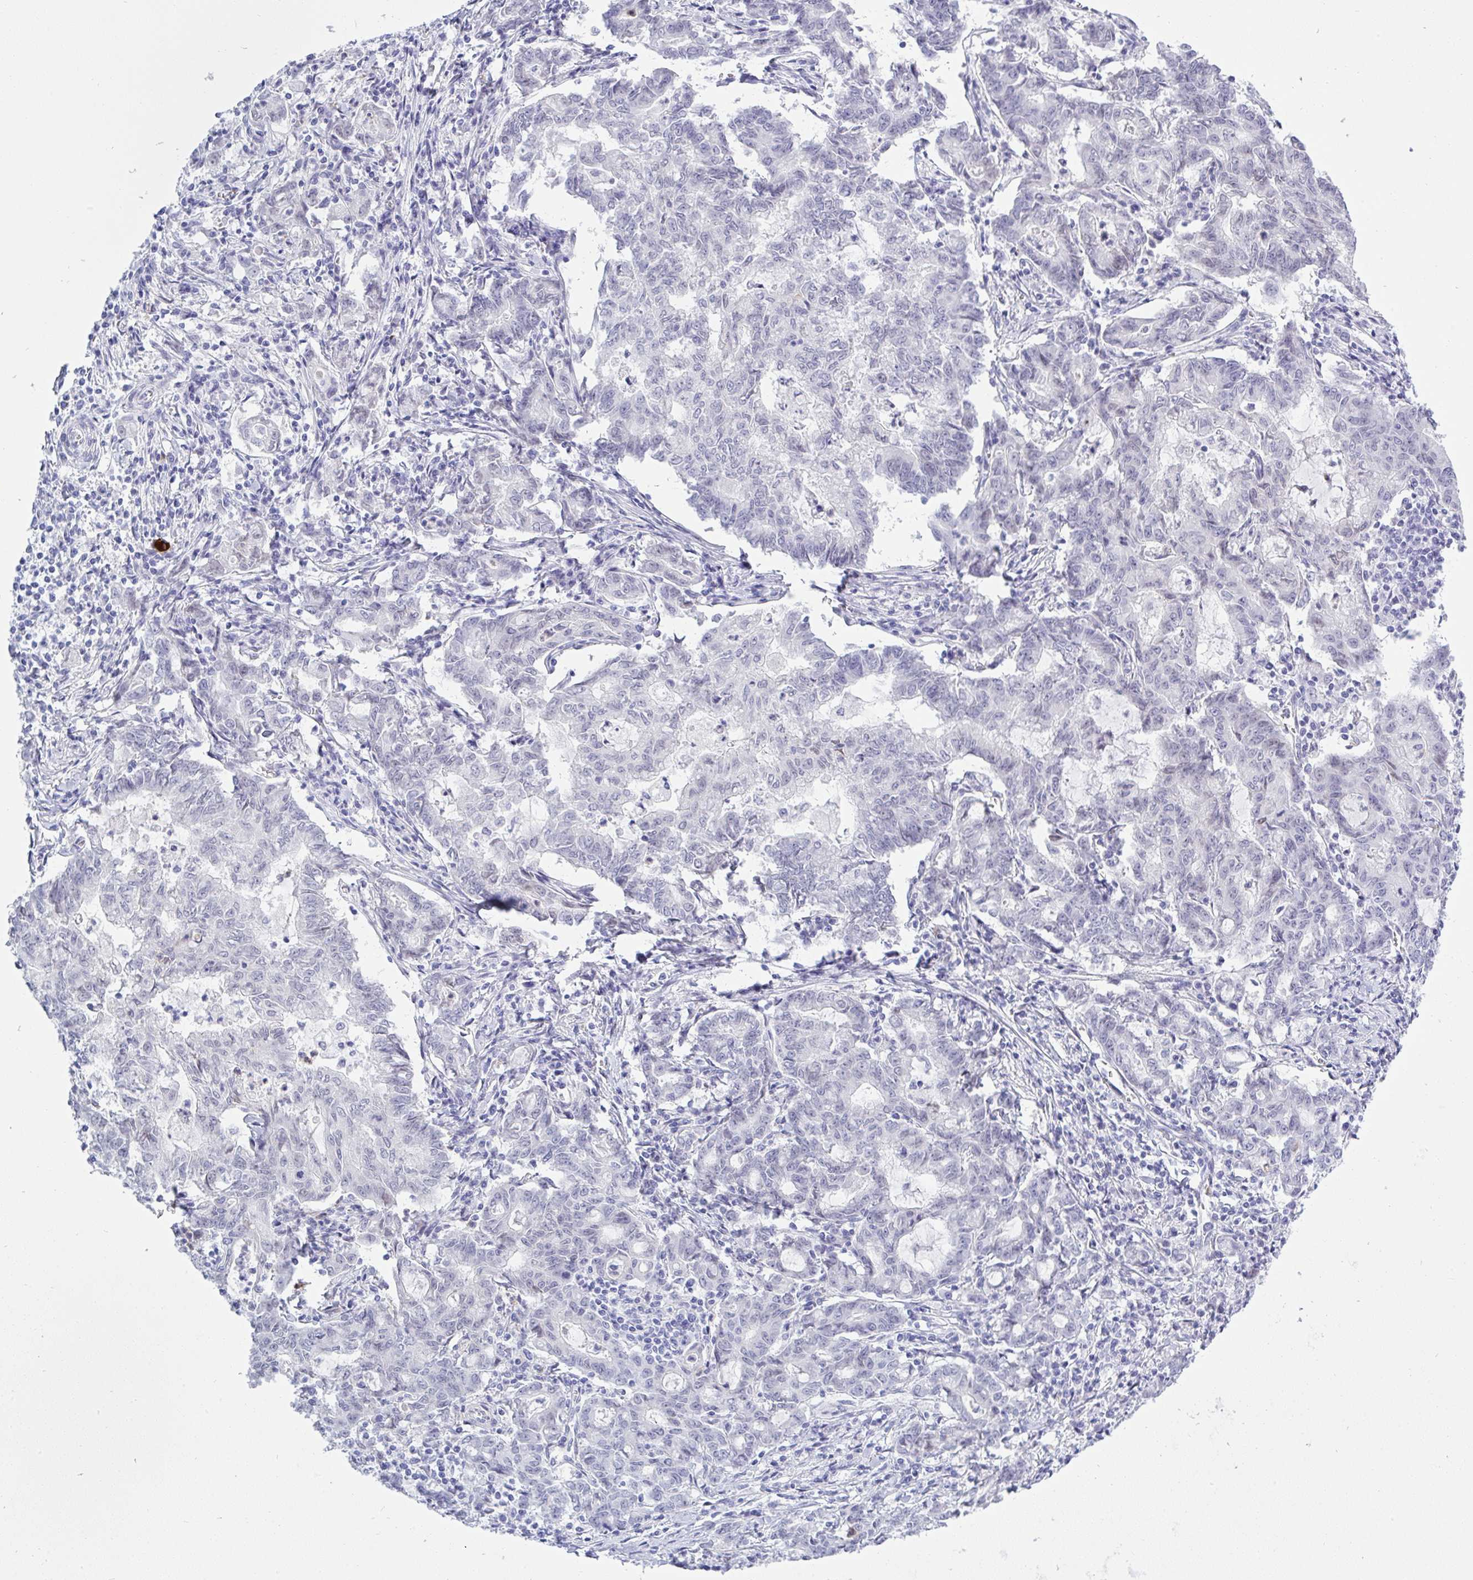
{"staining": {"intensity": "negative", "quantity": "none", "location": "none"}, "tissue": "stomach cancer", "cell_type": "Tumor cells", "image_type": "cancer", "snomed": [{"axis": "morphology", "description": "Adenocarcinoma, NOS"}, {"axis": "topography", "description": "Stomach, upper"}], "caption": "High power microscopy photomicrograph of an immunohistochemistry image of stomach cancer, revealing no significant expression in tumor cells. Brightfield microscopy of immunohistochemistry stained with DAB (brown) and hematoxylin (blue), captured at high magnification.", "gene": "MFSD4A", "patient": {"sex": "female", "age": 79}}